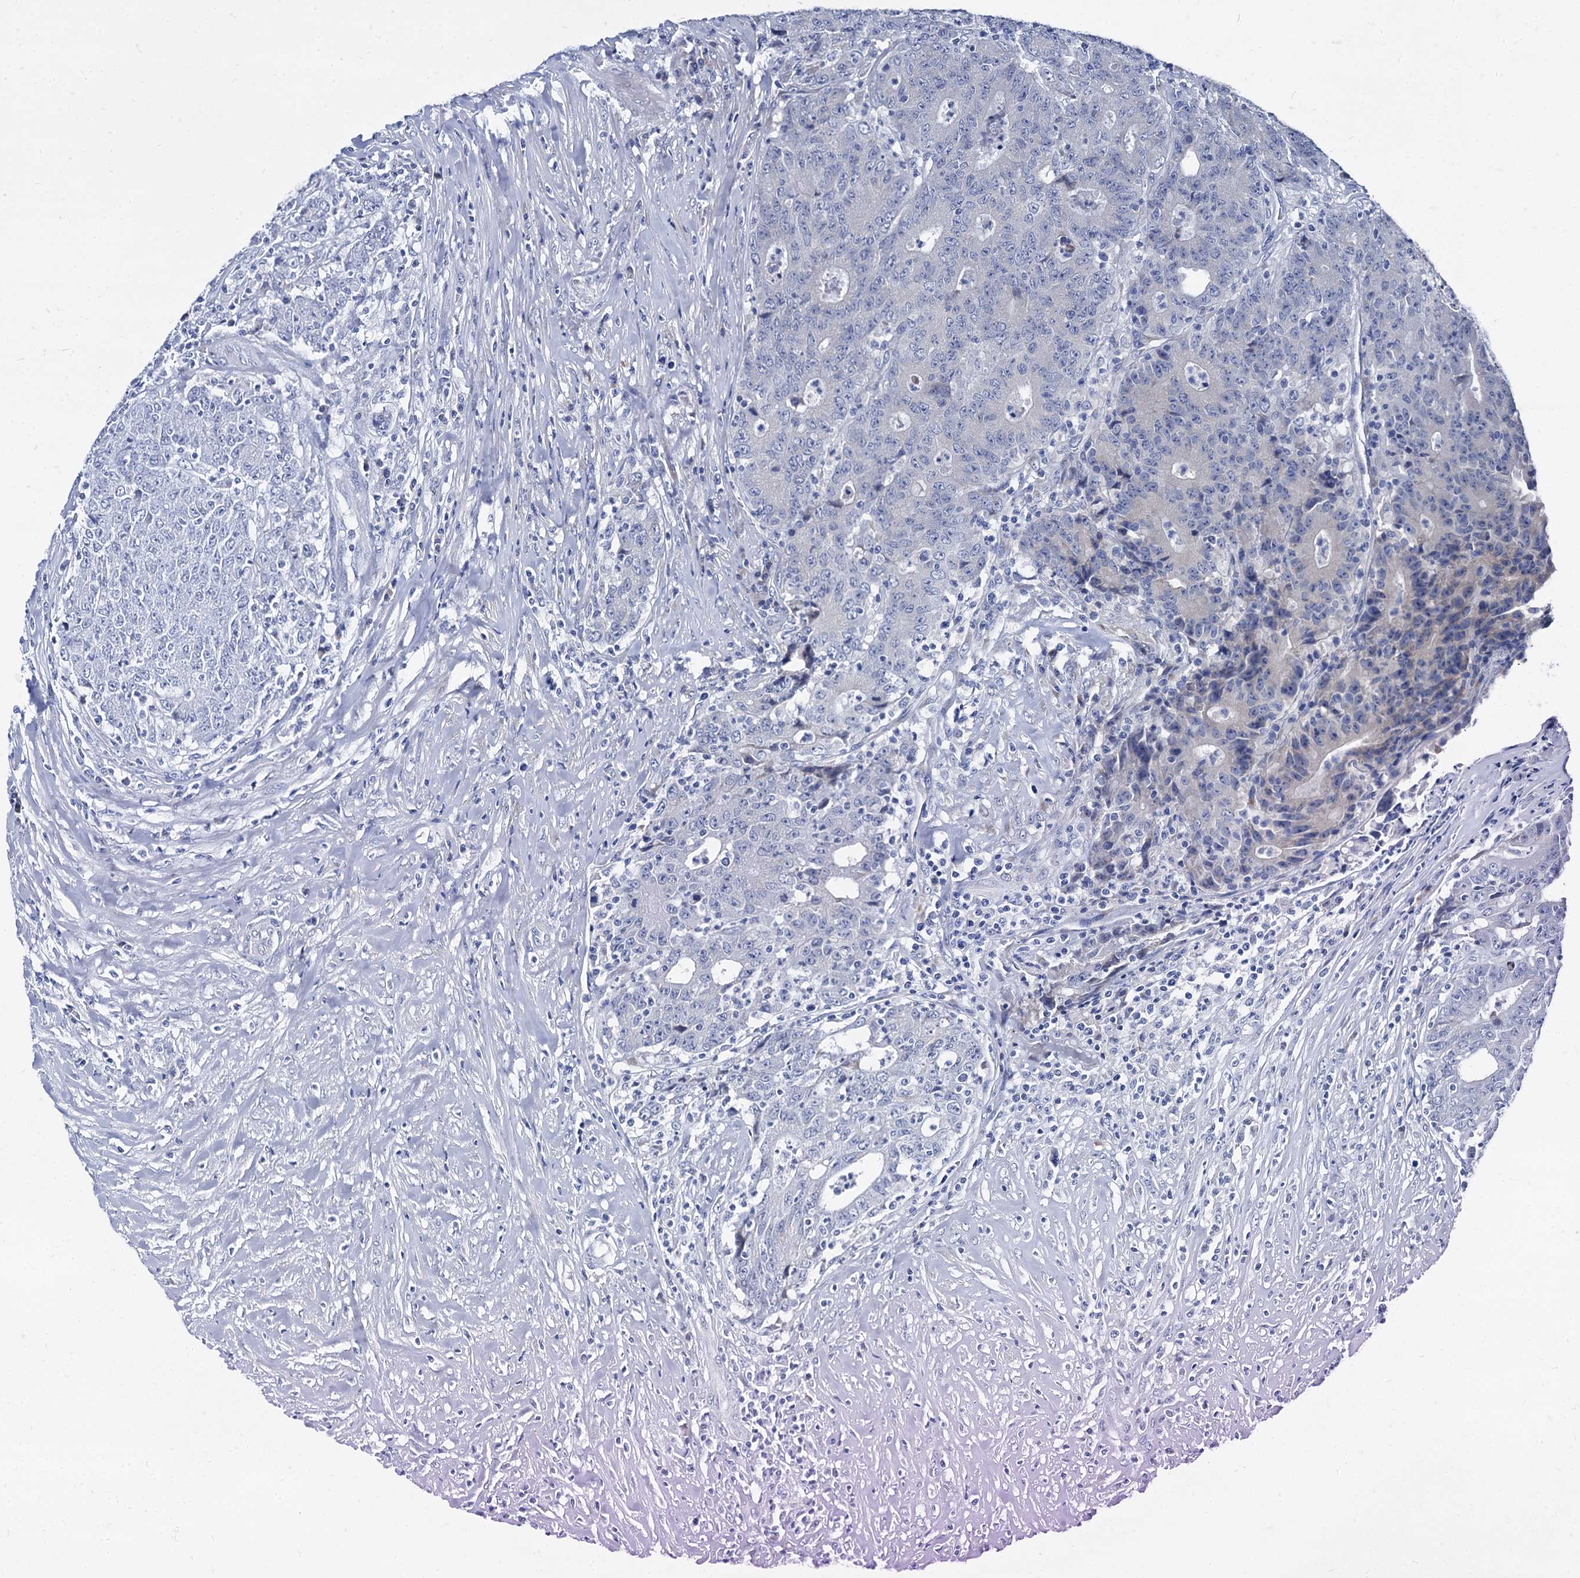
{"staining": {"intensity": "negative", "quantity": "none", "location": "none"}, "tissue": "colorectal cancer", "cell_type": "Tumor cells", "image_type": "cancer", "snomed": [{"axis": "morphology", "description": "Adenocarcinoma, NOS"}, {"axis": "topography", "description": "Colon"}], "caption": "The micrograph exhibits no staining of tumor cells in colorectal cancer (adenocarcinoma).", "gene": "FOXR2", "patient": {"sex": "female", "age": 75}}